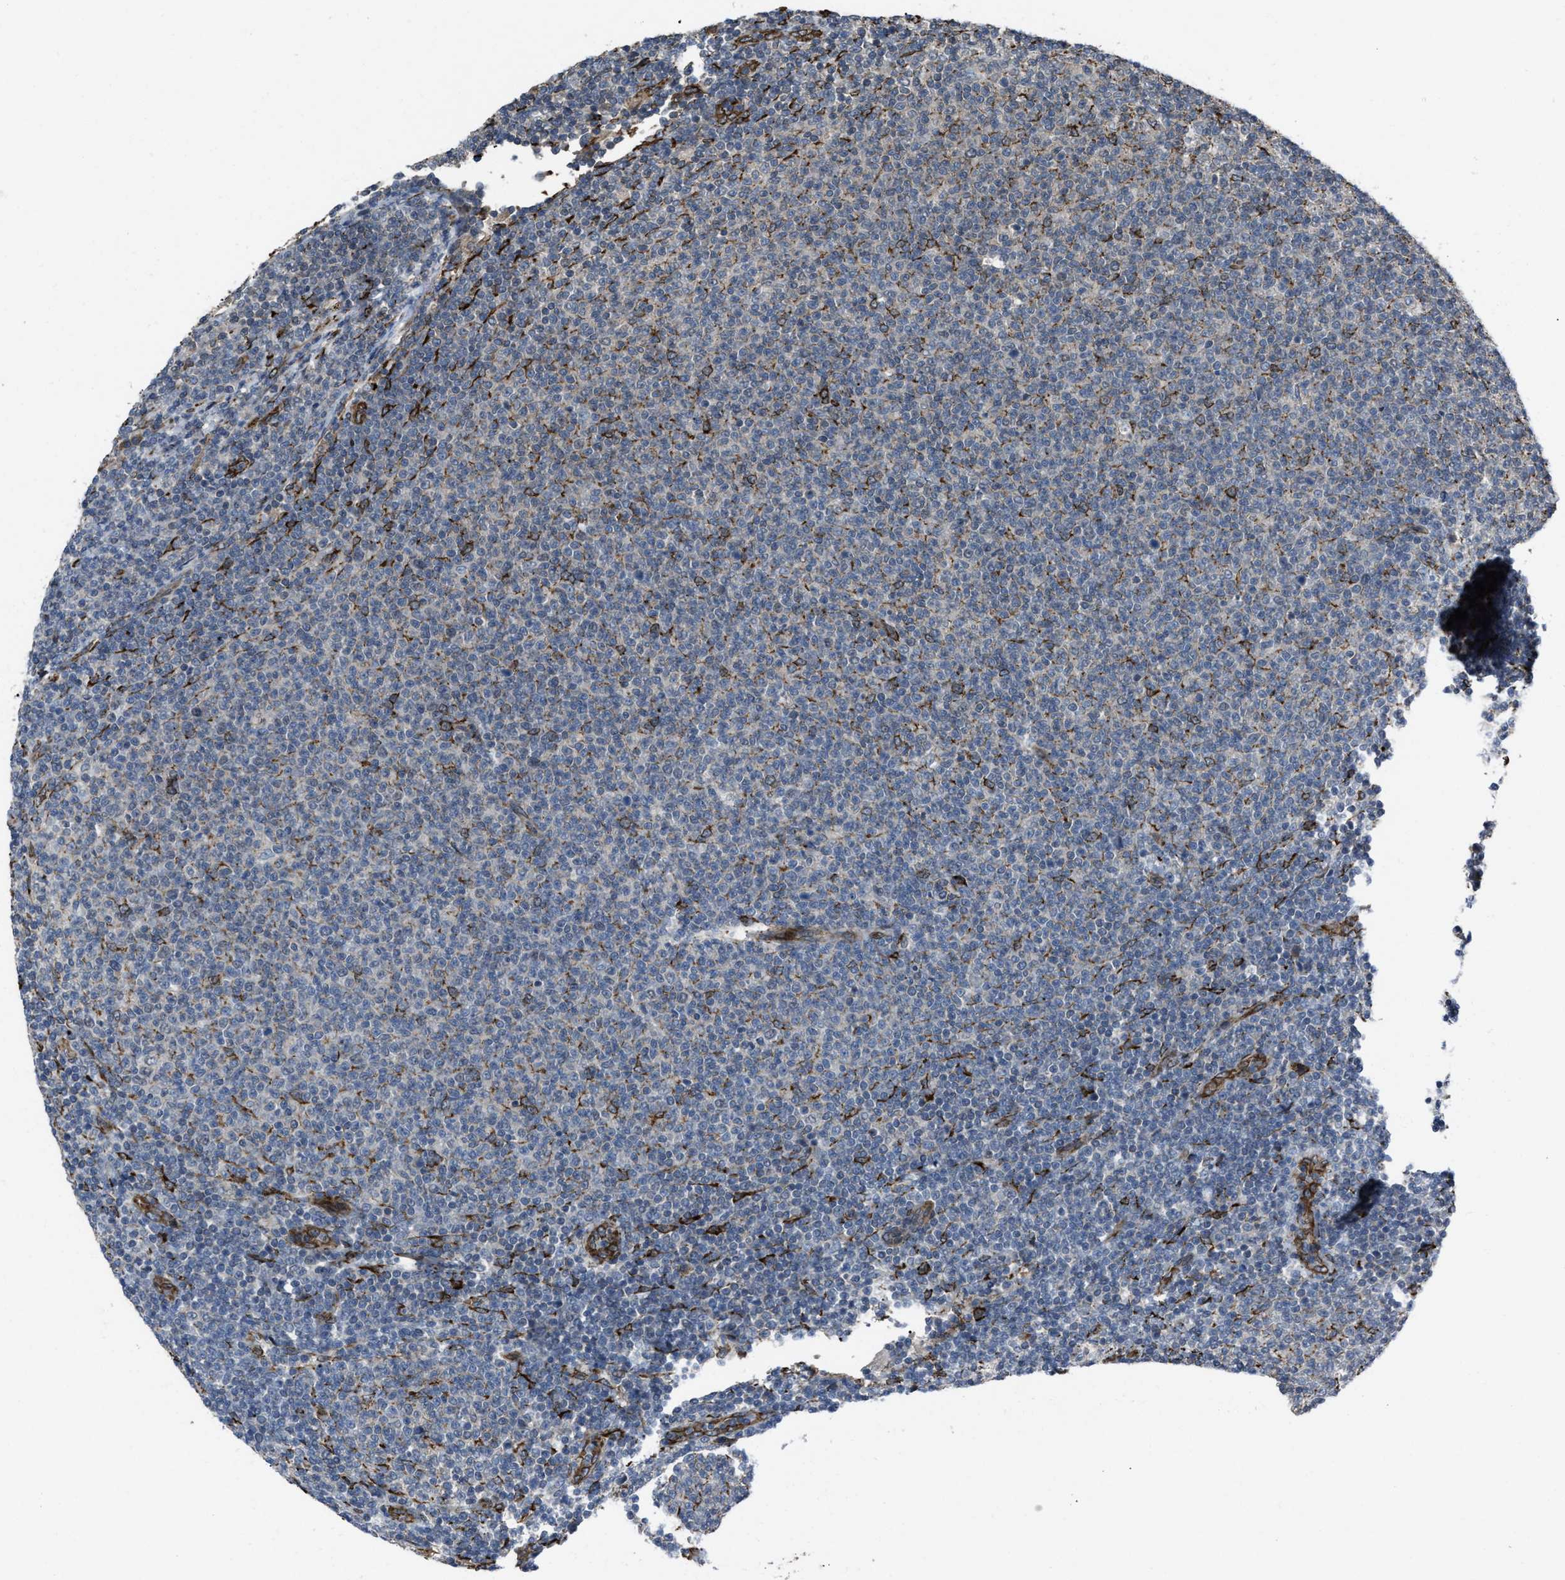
{"staining": {"intensity": "moderate", "quantity": "<25%", "location": "cytoplasmic/membranous"}, "tissue": "lymphoma", "cell_type": "Tumor cells", "image_type": "cancer", "snomed": [{"axis": "morphology", "description": "Malignant lymphoma, non-Hodgkin's type, Low grade"}, {"axis": "topography", "description": "Lymph node"}], "caption": "IHC (DAB) staining of human lymphoma reveals moderate cytoplasmic/membranous protein positivity in about <25% of tumor cells.", "gene": "SELENOM", "patient": {"sex": "male", "age": 66}}